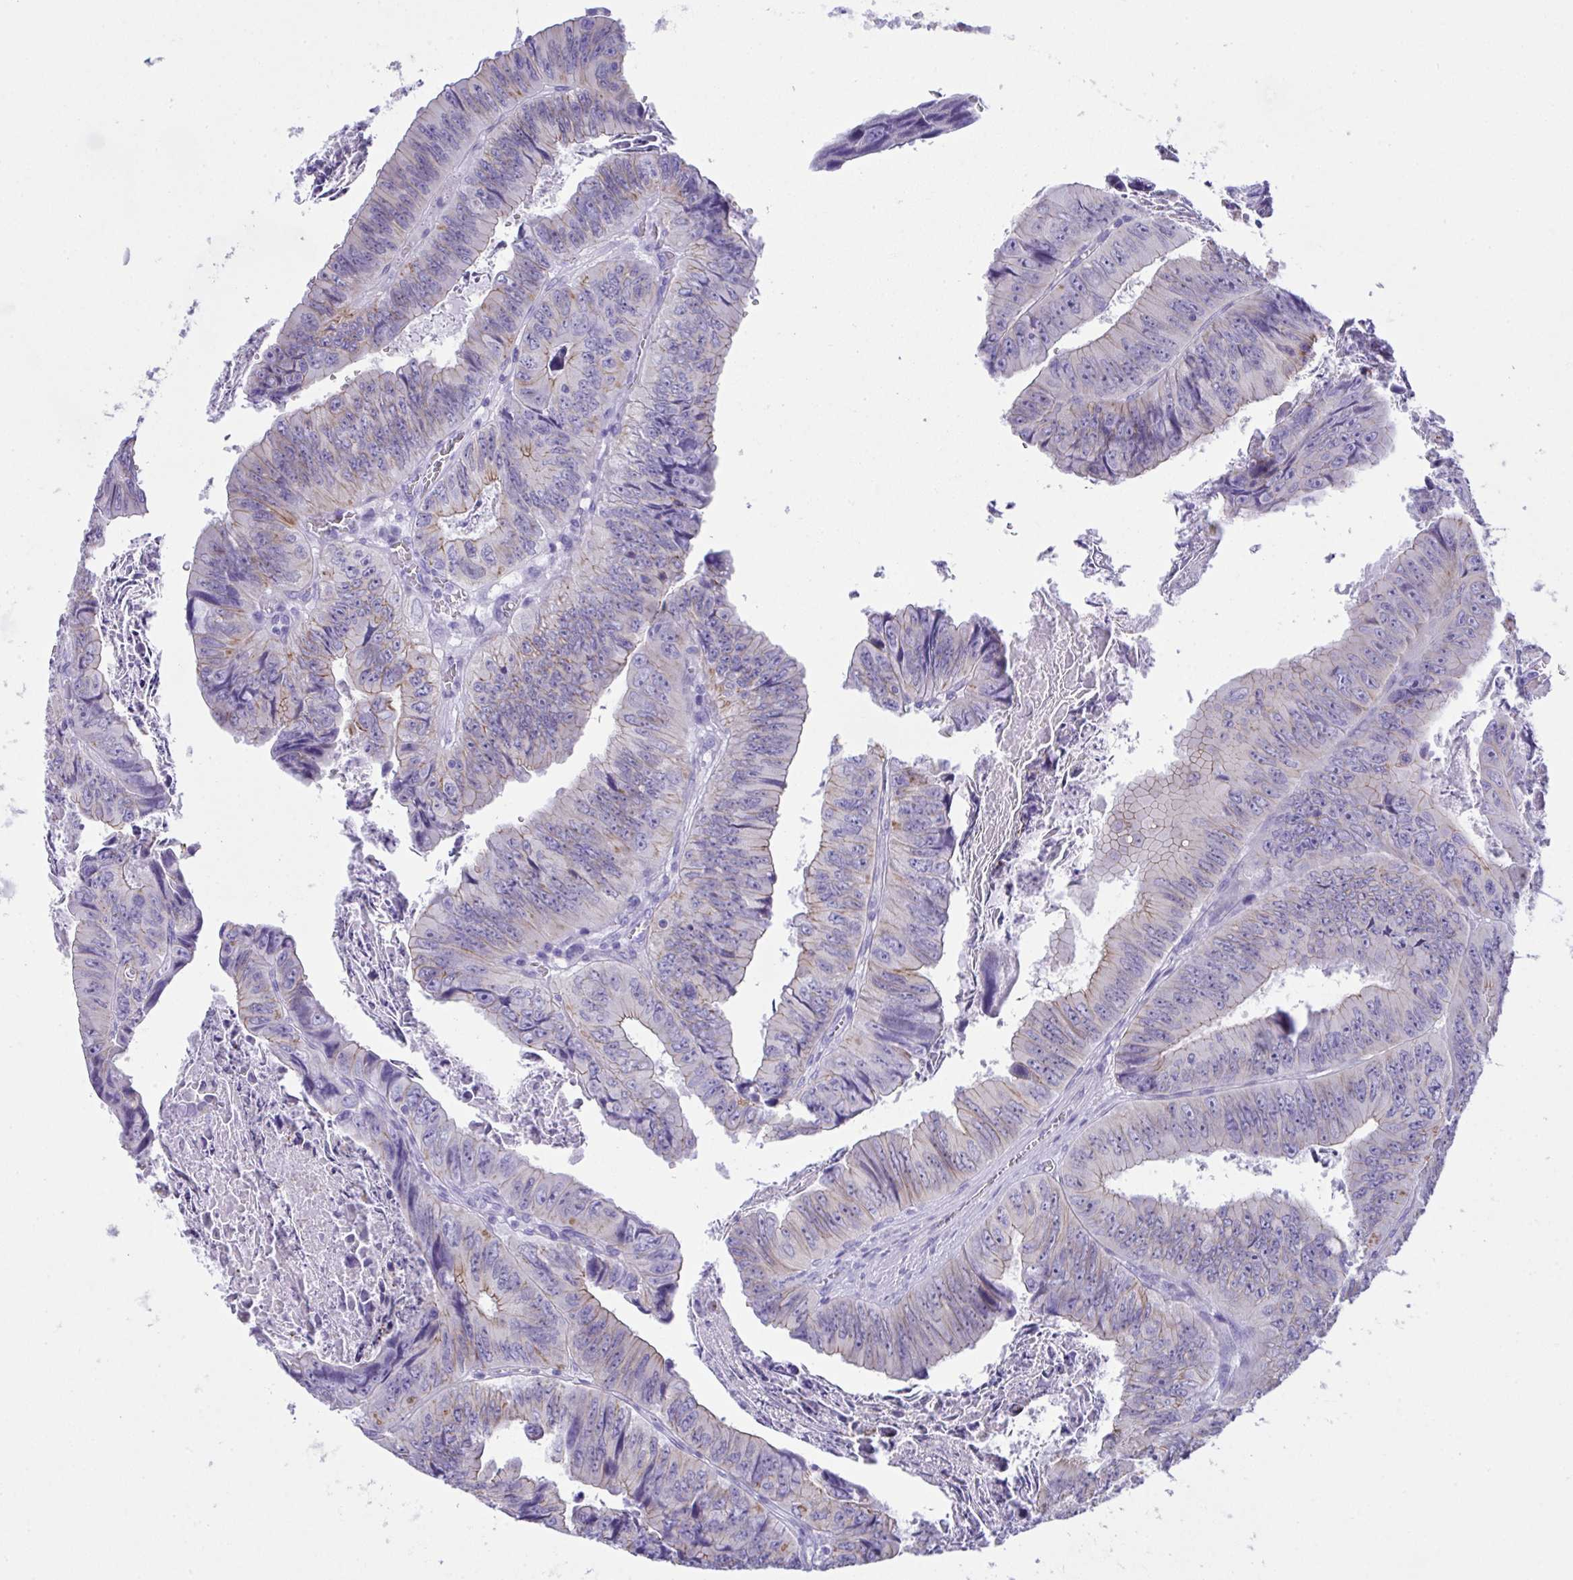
{"staining": {"intensity": "negative", "quantity": "none", "location": "none"}, "tissue": "colorectal cancer", "cell_type": "Tumor cells", "image_type": "cancer", "snomed": [{"axis": "morphology", "description": "Adenocarcinoma, NOS"}, {"axis": "topography", "description": "Colon"}], "caption": "Tumor cells show no significant protein positivity in adenocarcinoma (colorectal).", "gene": "GLB1L2", "patient": {"sex": "female", "age": 84}}